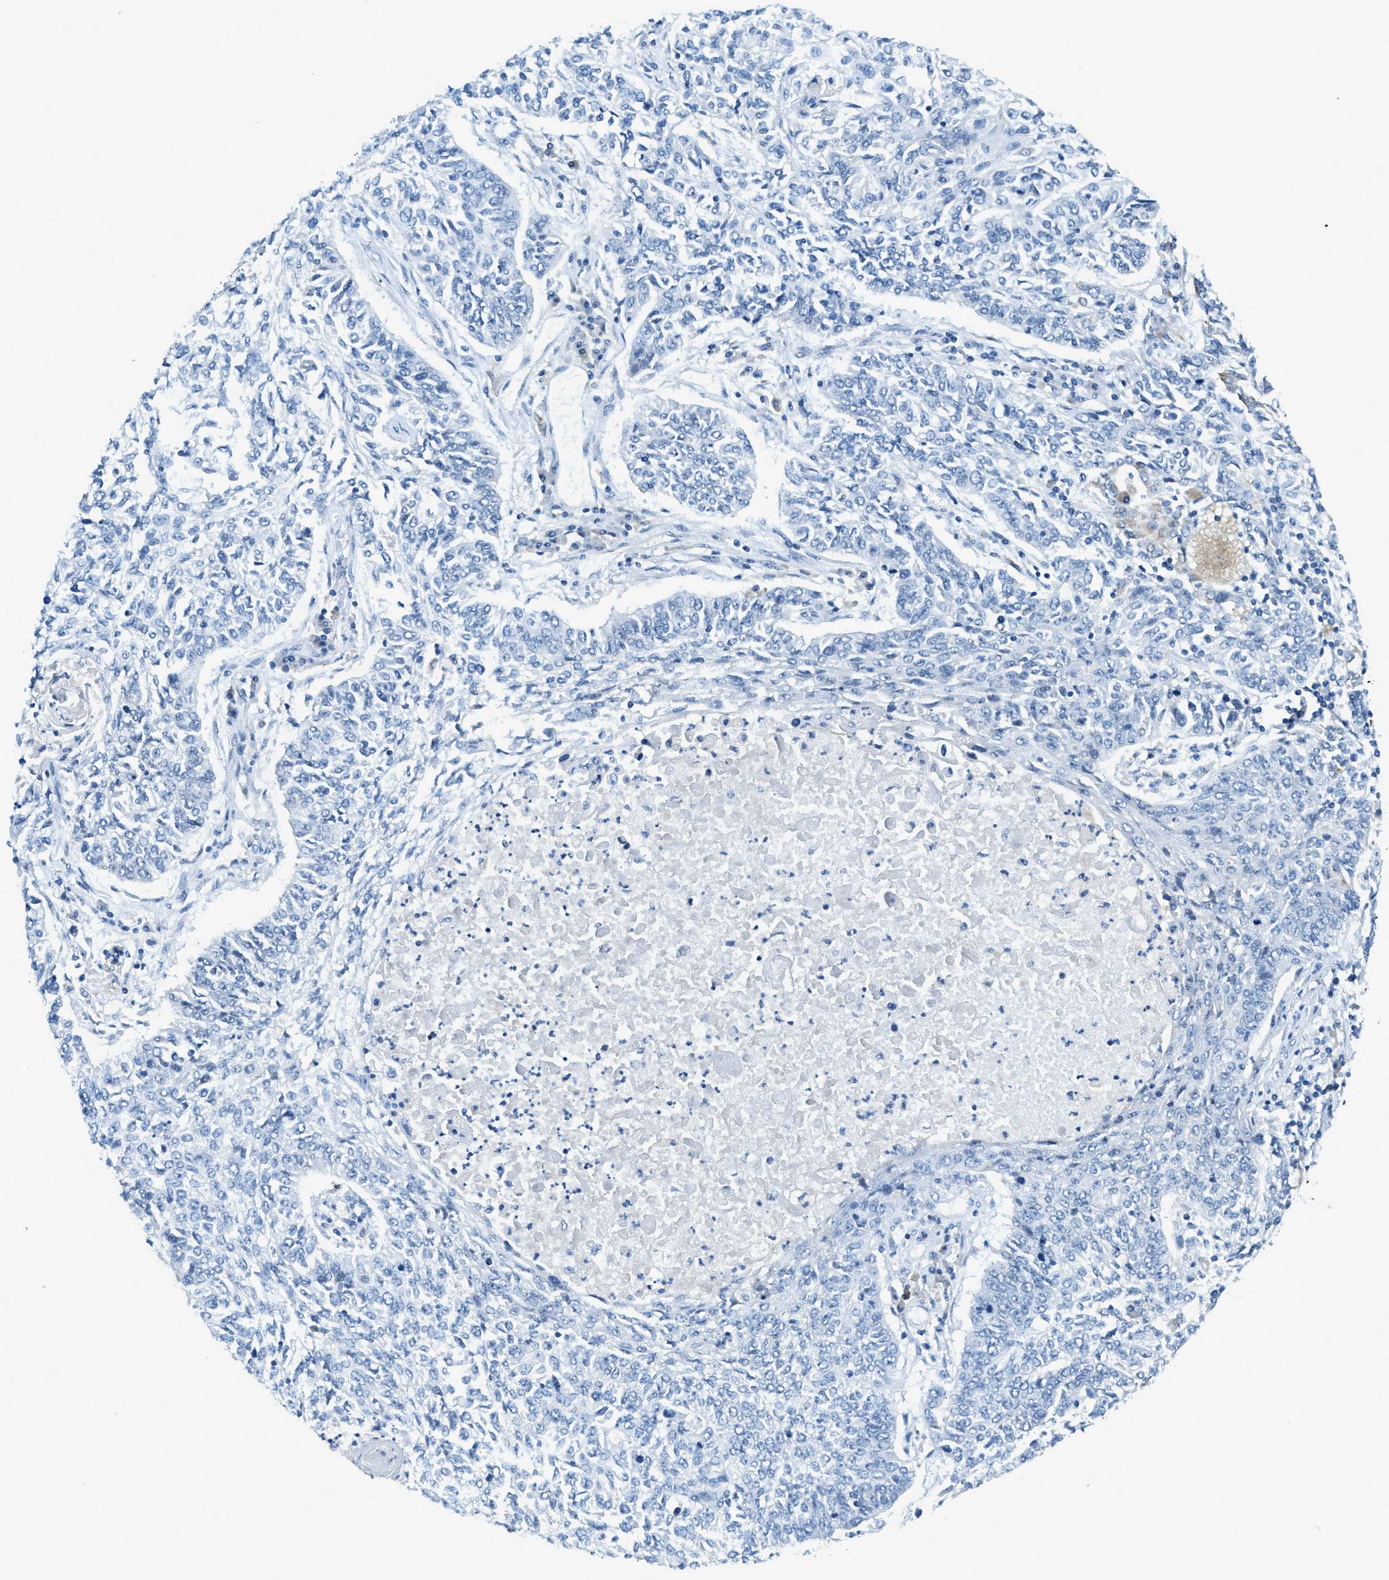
{"staining": {"intensity": "negative", "quantity": "none", "location": "none"}, "tissue": "lung cancer", "cell_type": "Tumor cells", "image_type": "cancer", "snomed": [{"axis": "morphology", "description": "Normal tissue, NOS"}, {"axis": "morphology", "description": "Squamous cell carcinoma, NOS"}, {"axis": "topography", "description": "Cartilage tissue"}, {"axis": "topography", "description": "Bronchus"}, {"axis": "topography", "description": "Lung"}], "caption": "This is an immunohistochemistry histopathology image of lung squamous cell carcinoma. There is no positivity in tumor cells.", "gene": "KLHL8", "patient": {"sex": "female", "age": 49}}